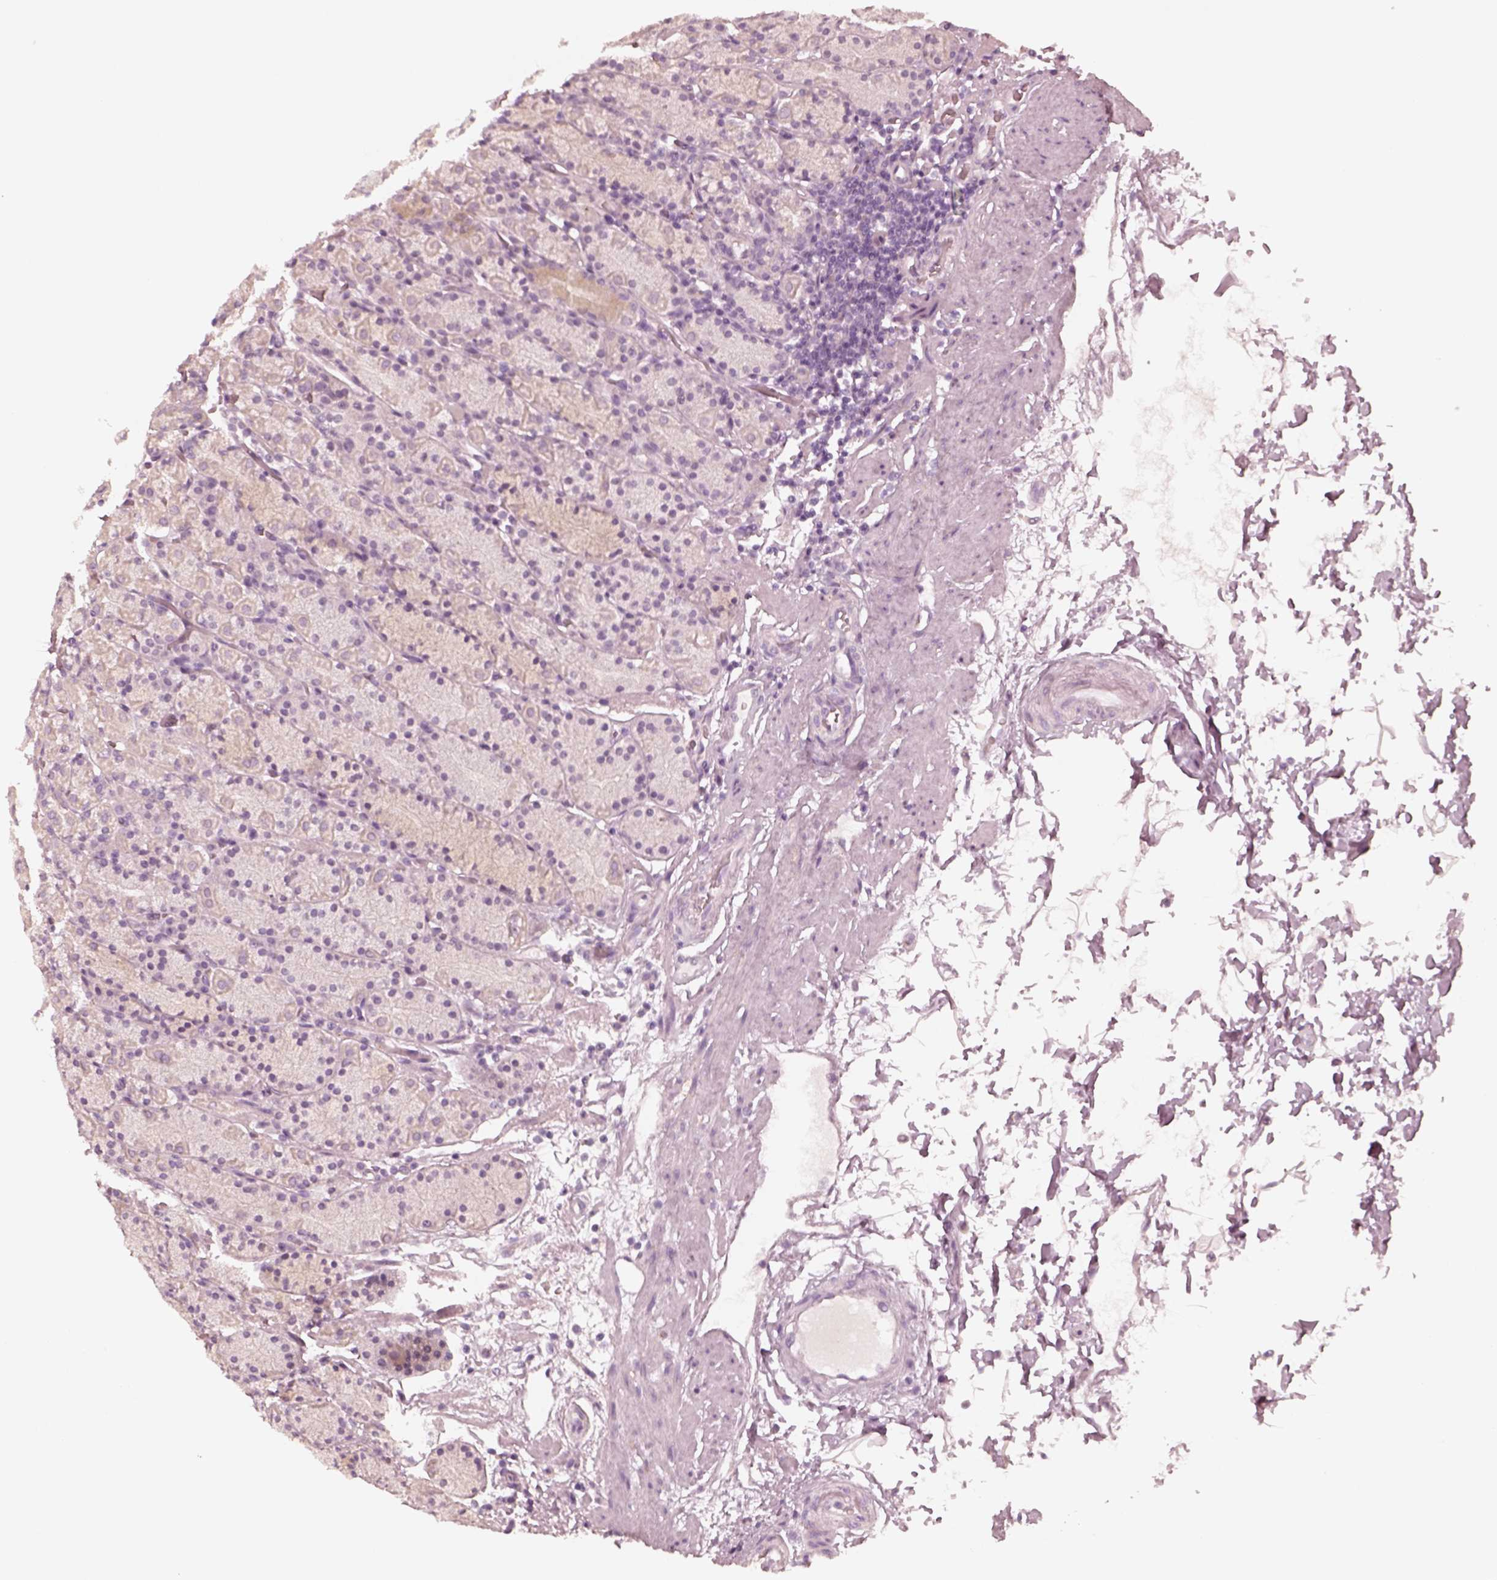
{"staining": {"intensity": "negative", "quantity": "none", "location": "none"}, "tissue": "stomach", "cell_type": "Glandular cells", "image_type": "normal", "snomed": [{"axis": "morphology", "description": "Normal tissue, NOS"}, {"axis": "topography", "description": "Stomach, upper"}, {"axis": "topography", "description": "Stomach"}], "caption": "Image shows no significant protein staining in glandular cells of normal stomach. (DAB (3,3'-diaminobenzidine) immunohistochemistry (IHC), high magnification).", "gene": "DNAAF9", "patient": {"sex": "male", "age": 62}}